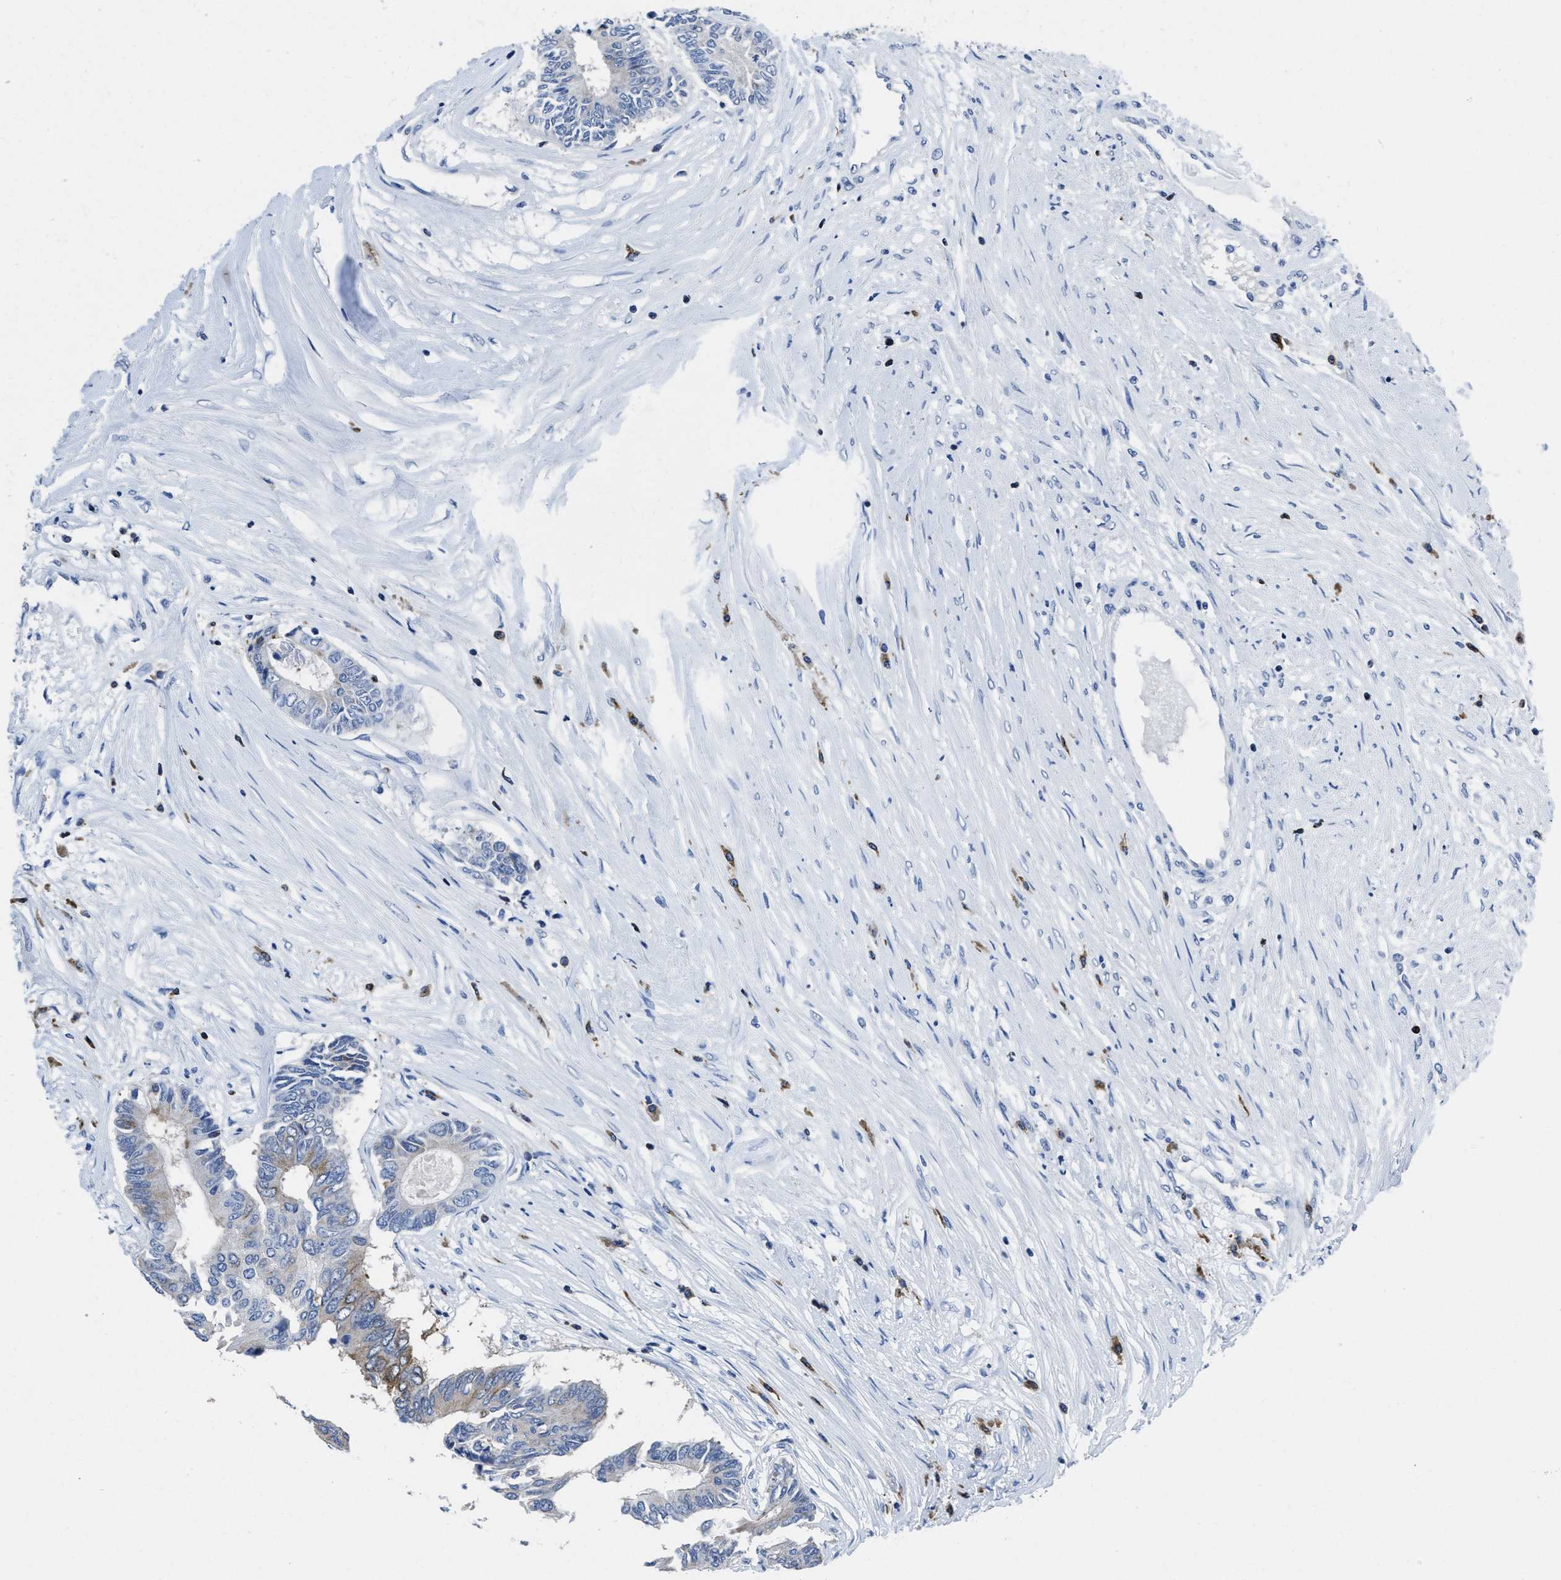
{"staining": {"intensity": "weak", "quantity": "<25%", "location": "cytoplasmic/membranous"}, "tissue": "colorectal cancer", "cell_type": "Tumor cells", "image_type": "cancer", "snomed": [{"axis": "morphology", "description": "Adenocarcinoma, NOS"}, {"axis": "topography", "description": "Rectum"}], "caption": "A photomicrograph of human adenocarcinoma (colorectal) is negative for staining in tumor cells. (Stains: DAB immunohistochemistry with hematoxylin counter stain, Microscopy: brightfield microscopy at high magnification).", "gene": "ITGA3", "patient": {"sex": "male", "age": 63}}